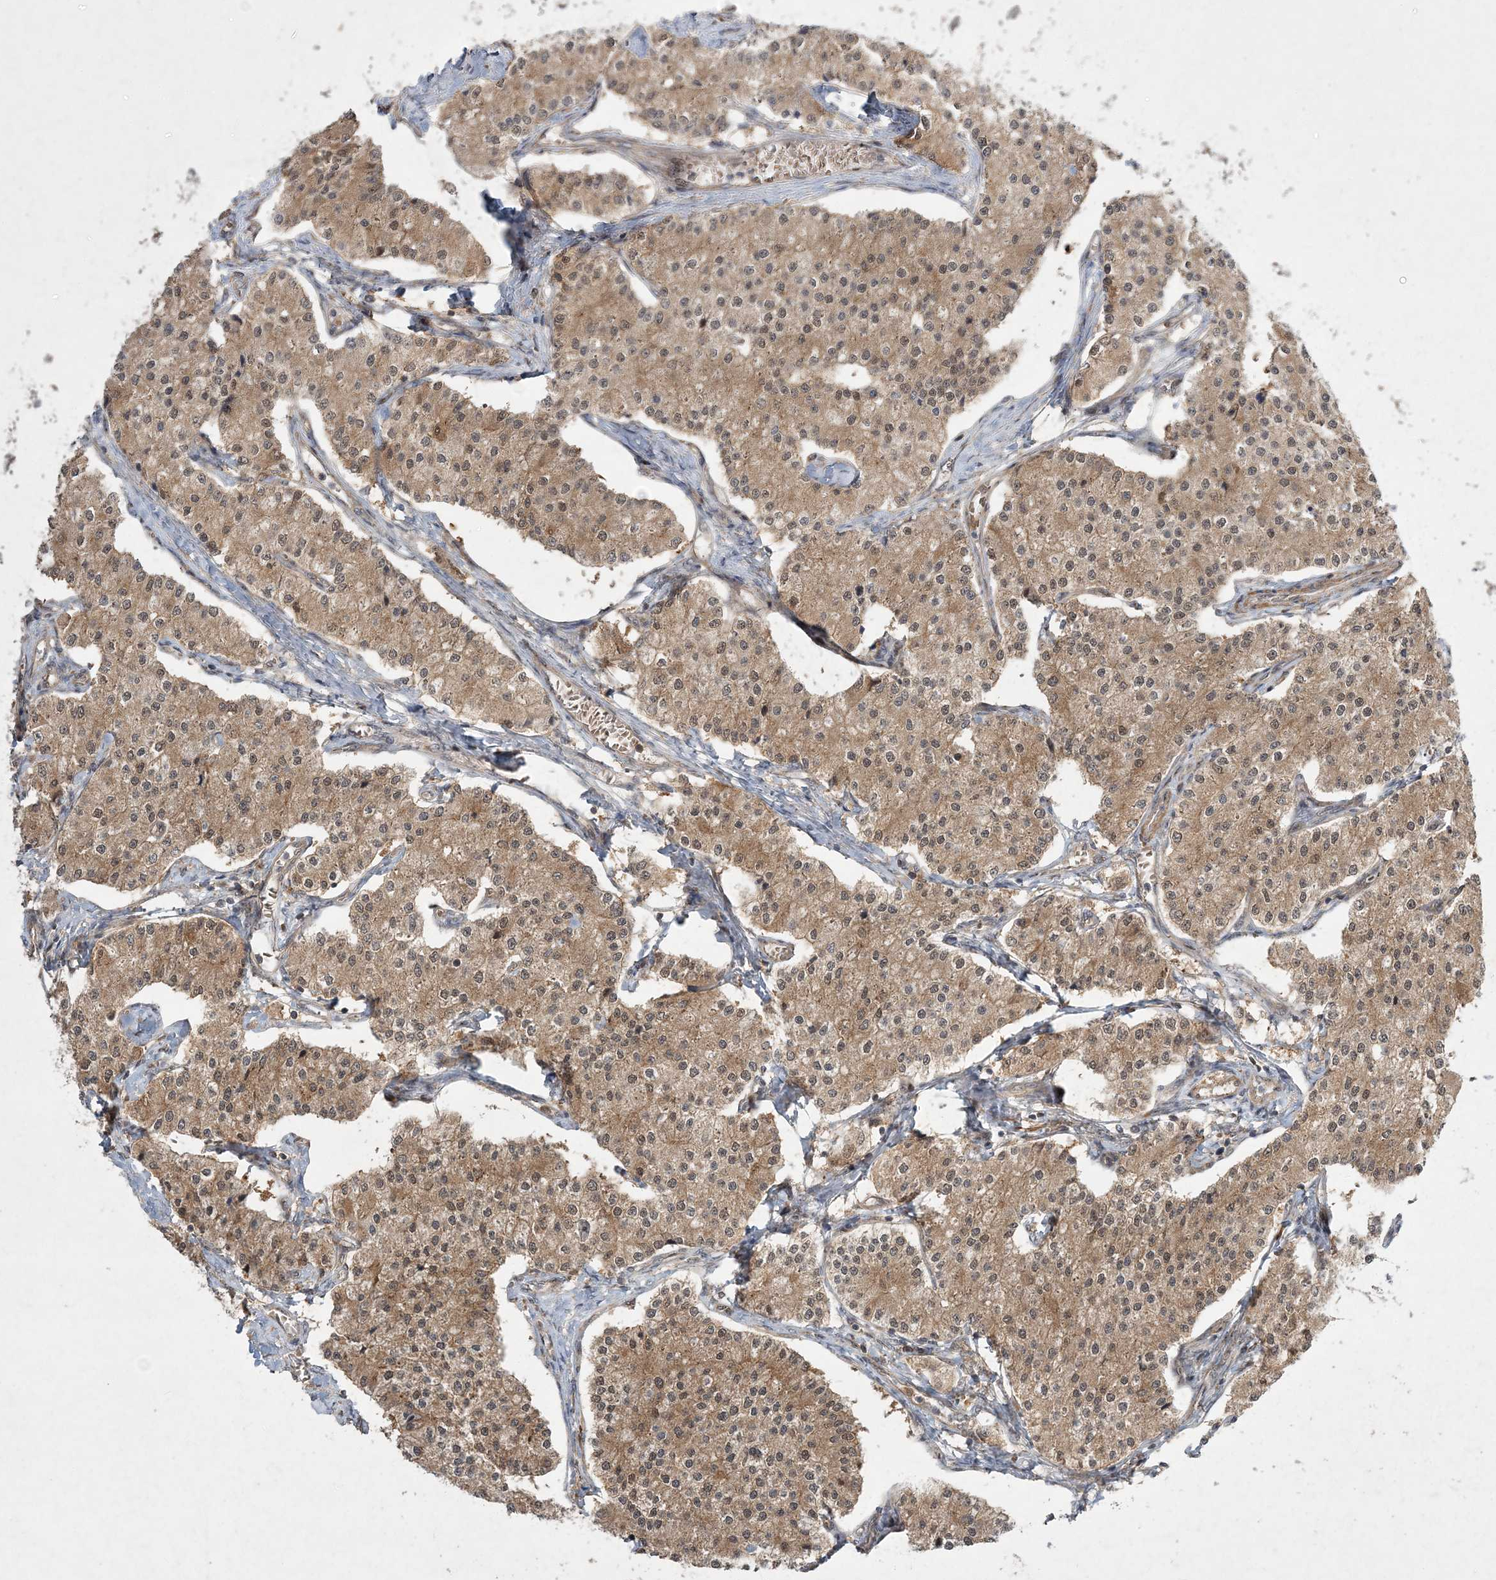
{"staining": {"intensity": "weak", "quantity": ">75%", "location": "cytoplasmic/membranous"}, "tissue": "carcinoid", "cell_type": "Tumor cells", "image_type": "cancer", "snomed": [{"axis": "morphology", "description": "Carcinoid, malignant, NOS"}, {"axis": "topography", "description": "Colon"}], "caption": "Immunohistochemical staining of human malignant carcinoid exhibits low levels of weak cytoplasmic/membranous staining in about >75% of tumor cells.", "gene": "UBTD2", "patient": {"sex": "female", "age": 52}}